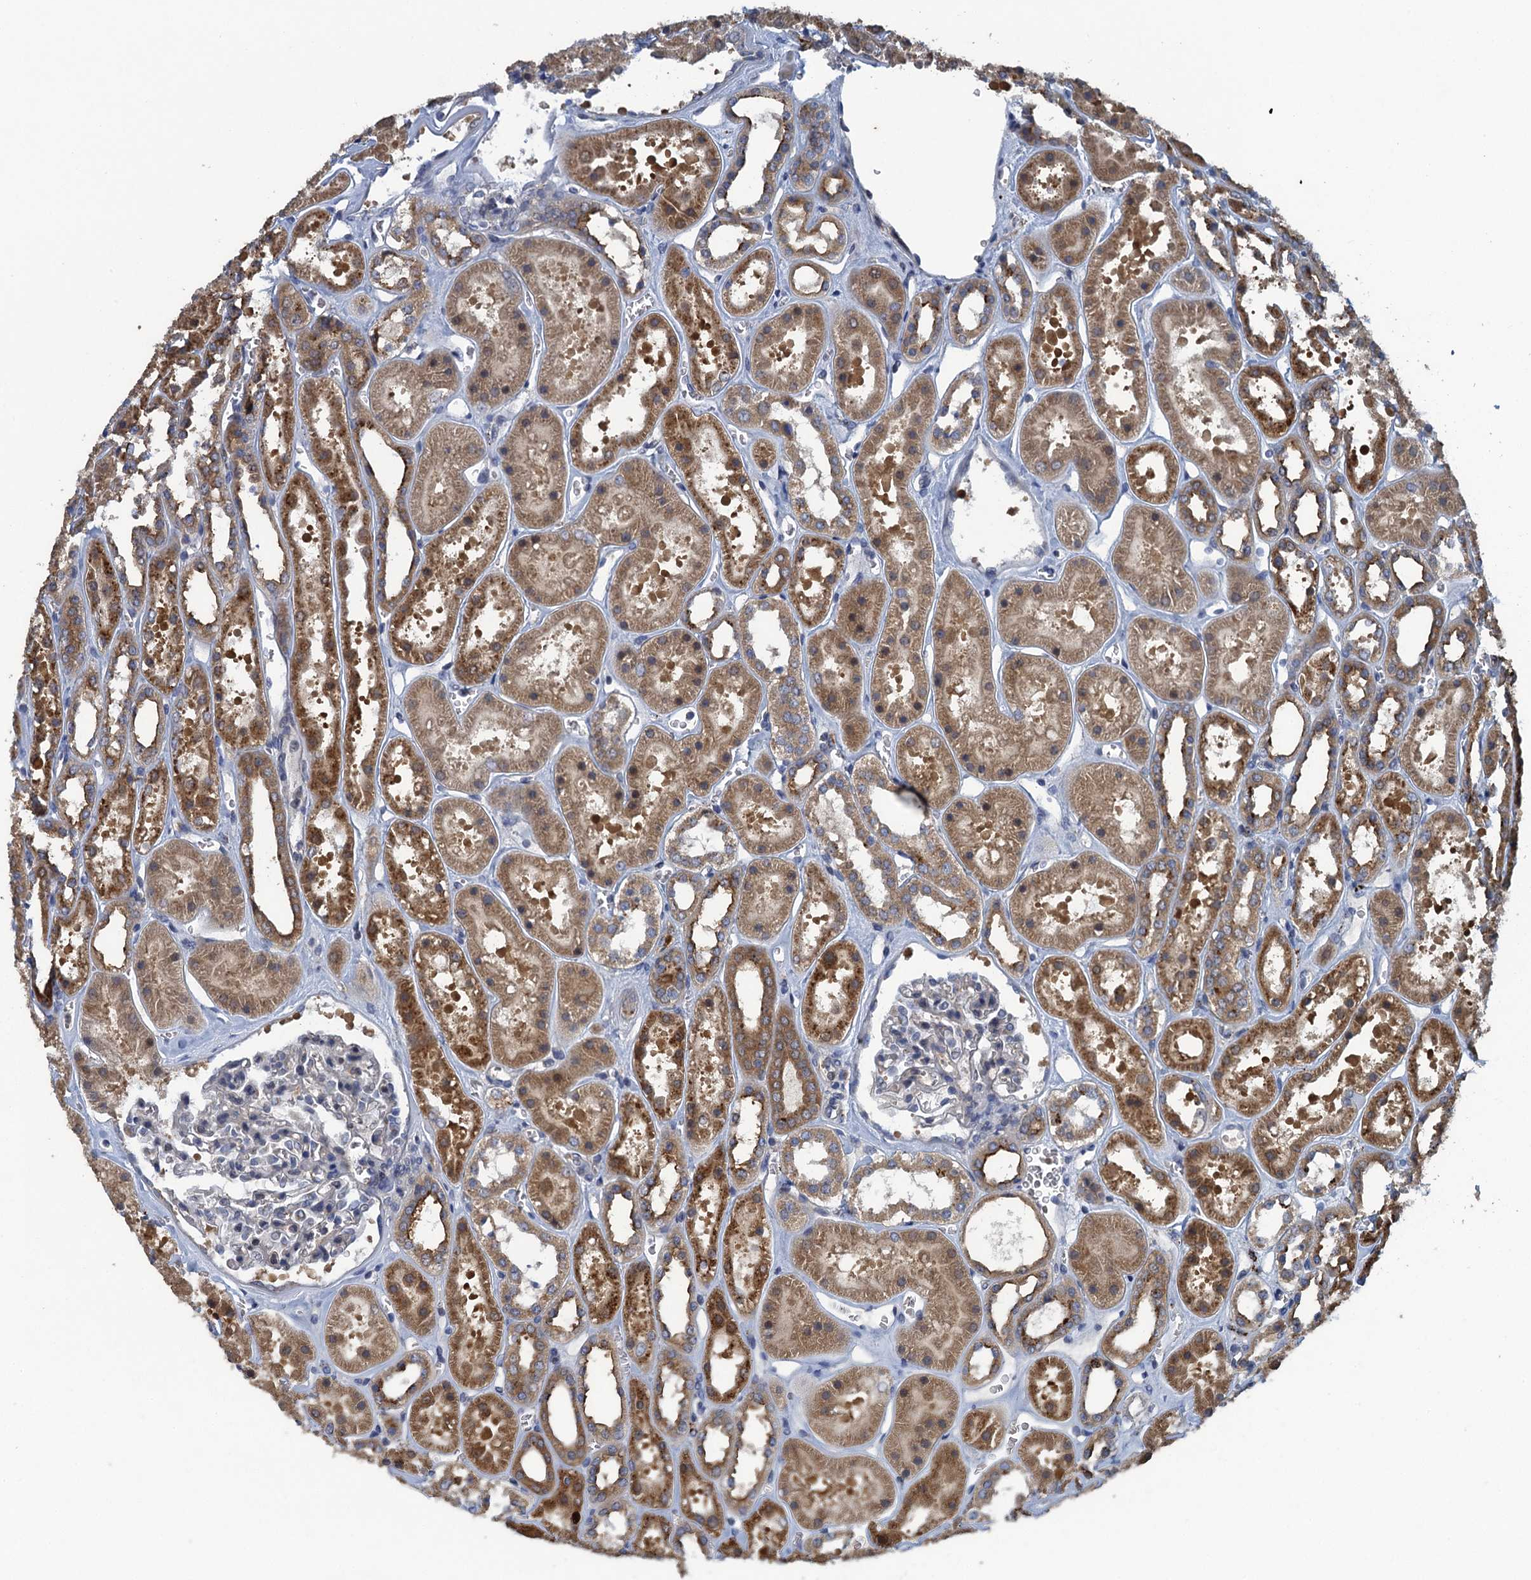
{"staining": {"intensity": "negative", "quantity": "none", "location": "none"}, "tissue": "kidney", "cell_type": "Cells in glomeruli", "image_type": "normal", "snomed": [{"axis": "morphology", "description": "Normal tissue, NOS"}, {"axis": "topography", "description": "Kidney"}], "caption": "A photomicrograph of human kidney is negative for staining in cells in glomeruli. (Immunohistochemistry (ihc), brightfield microscopy, high magnification).", "gene": "KBTBD8", "patient": {"sex": "female", "age": 41}}